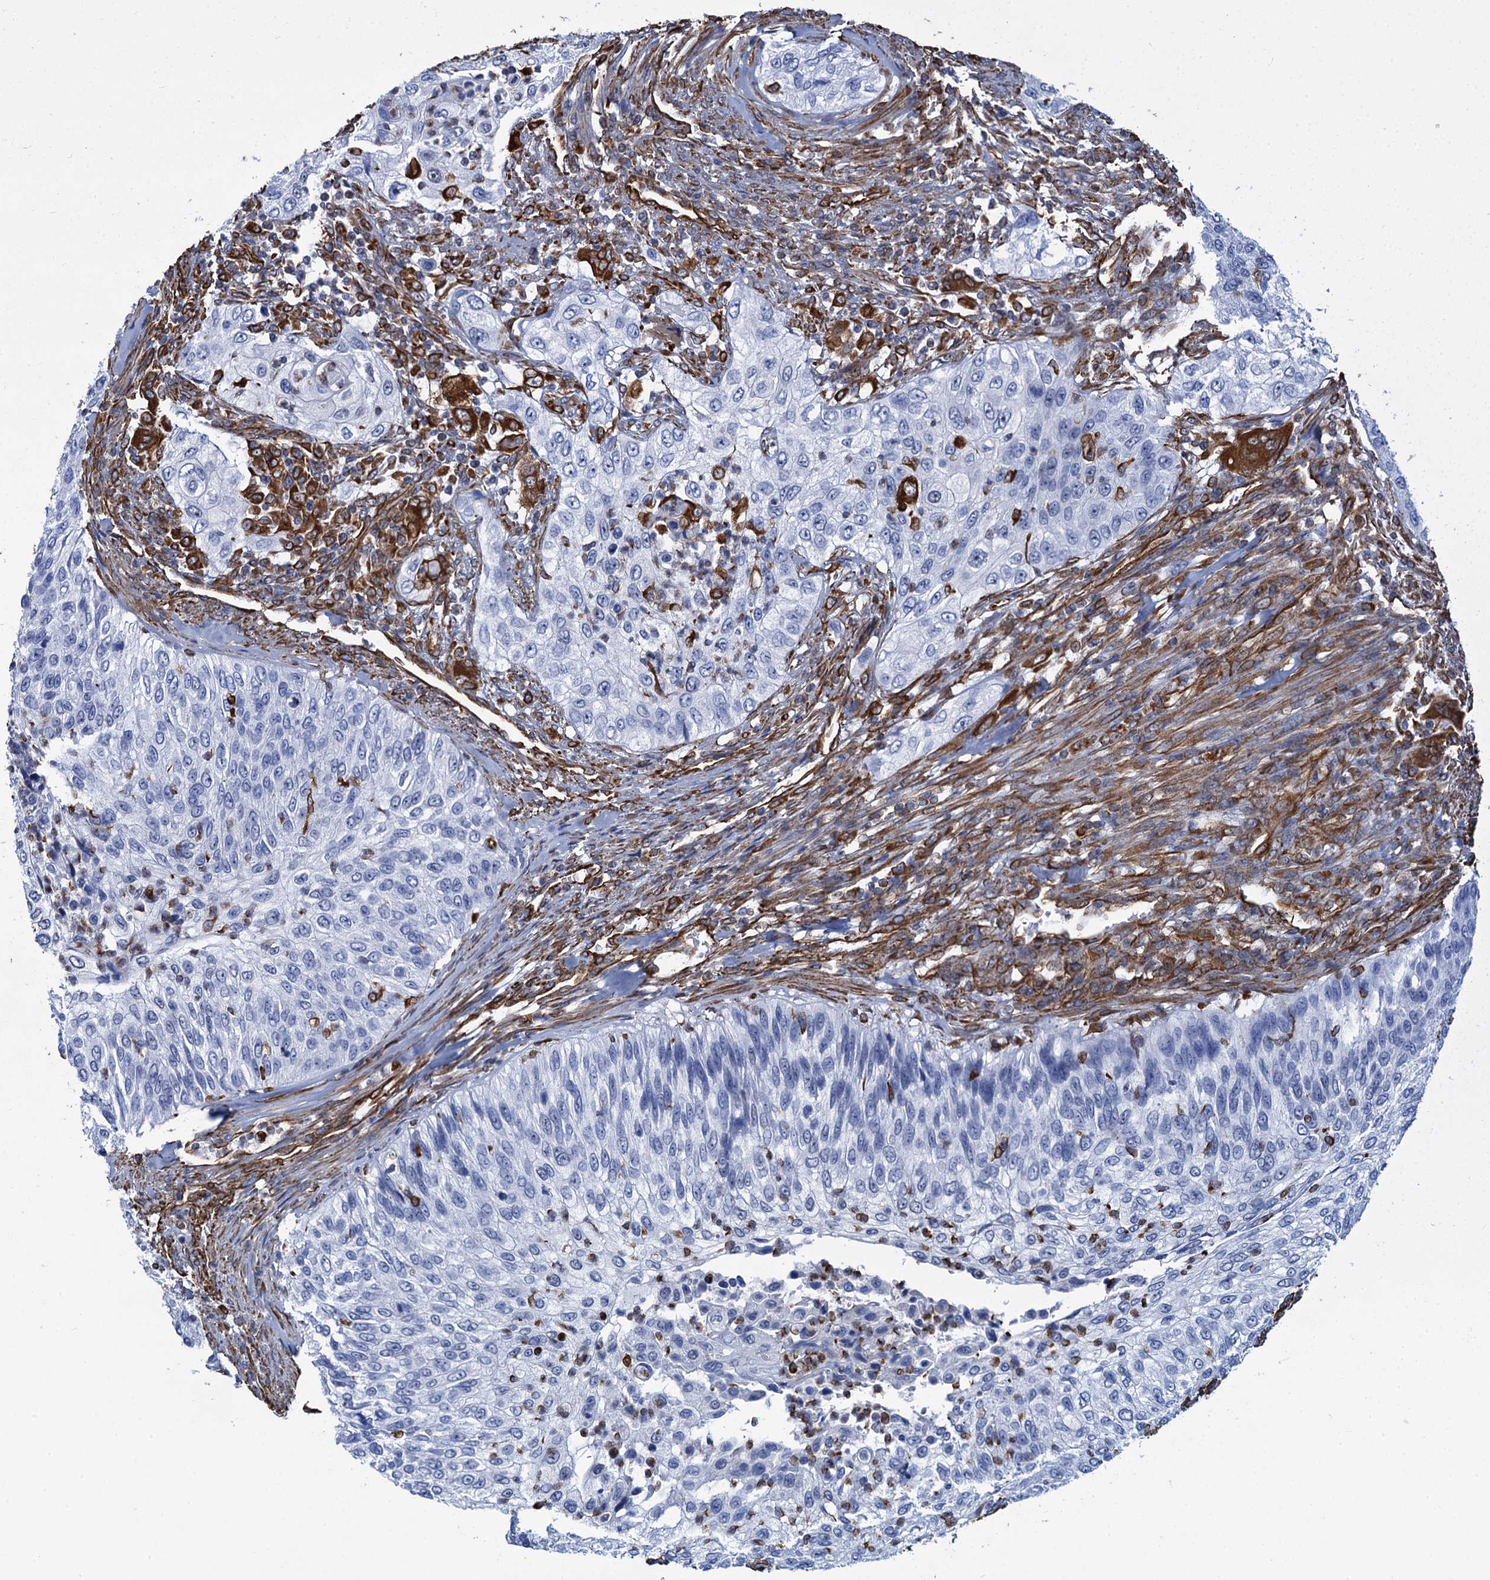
{"staining": {"intensity": "strong", "quantity": "<25%", "location": "cytoplasmic/membranous"}, "tissue": "urothelial cancer", "cell_type": "Tumor cells", "image_type": "cancer", "snomed": [{"axis": "morphology", "description": "Urothelial carcinoma, High grade"}, {"axis": "topography", "description": "Urinary bladder"}], "caption": "A brown stain highlights strong cytoplasmic/membranous expression of a protein in human high-grade urothelial carcinoma tumor cells.", "gene": "PGM2", "patient": {"sex": "female", "age": 60}}